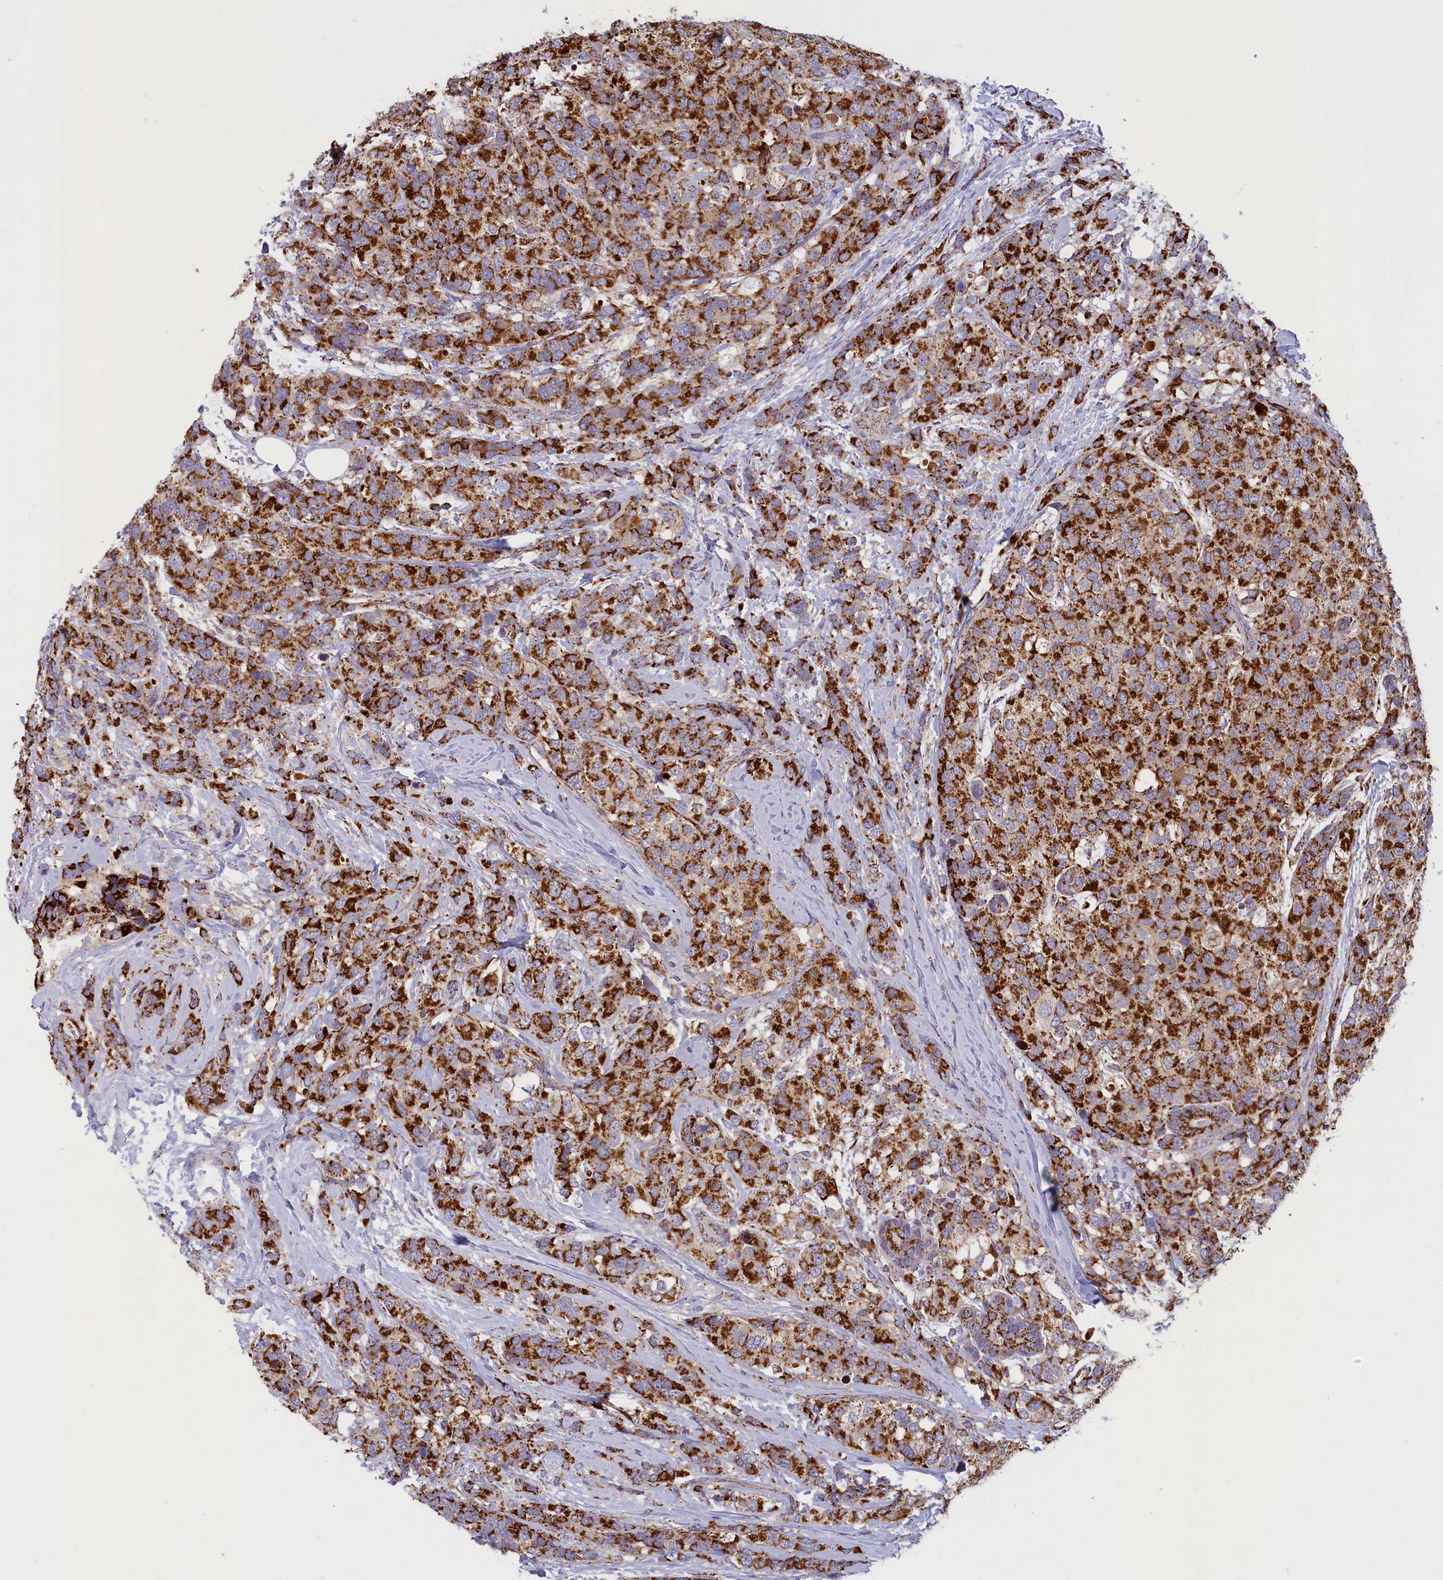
{"staining": {"intensity": "strong", "quantity": ">75%", "location": "cytoplasmic/membranous"}, "tissue": "breast cancer", "cell_type": "Tumor cells", "image_type": "cancer", "snomed": [{"axis": "morphology", "description": "Lobular carcinoma"}, {"axis": "topography", "description": "Breast"}], "caption": "Immunohistochemistry of breast cancer (lobular carcinoma) demonstrates high levels of strong cytoplasmic/membranous expression in about >75% of tumor cells. The protein is shown in brown color, while the nuclei are stained blue.", "gene": "ISOC2", "patient": {"sex": "female", "age": 59}}